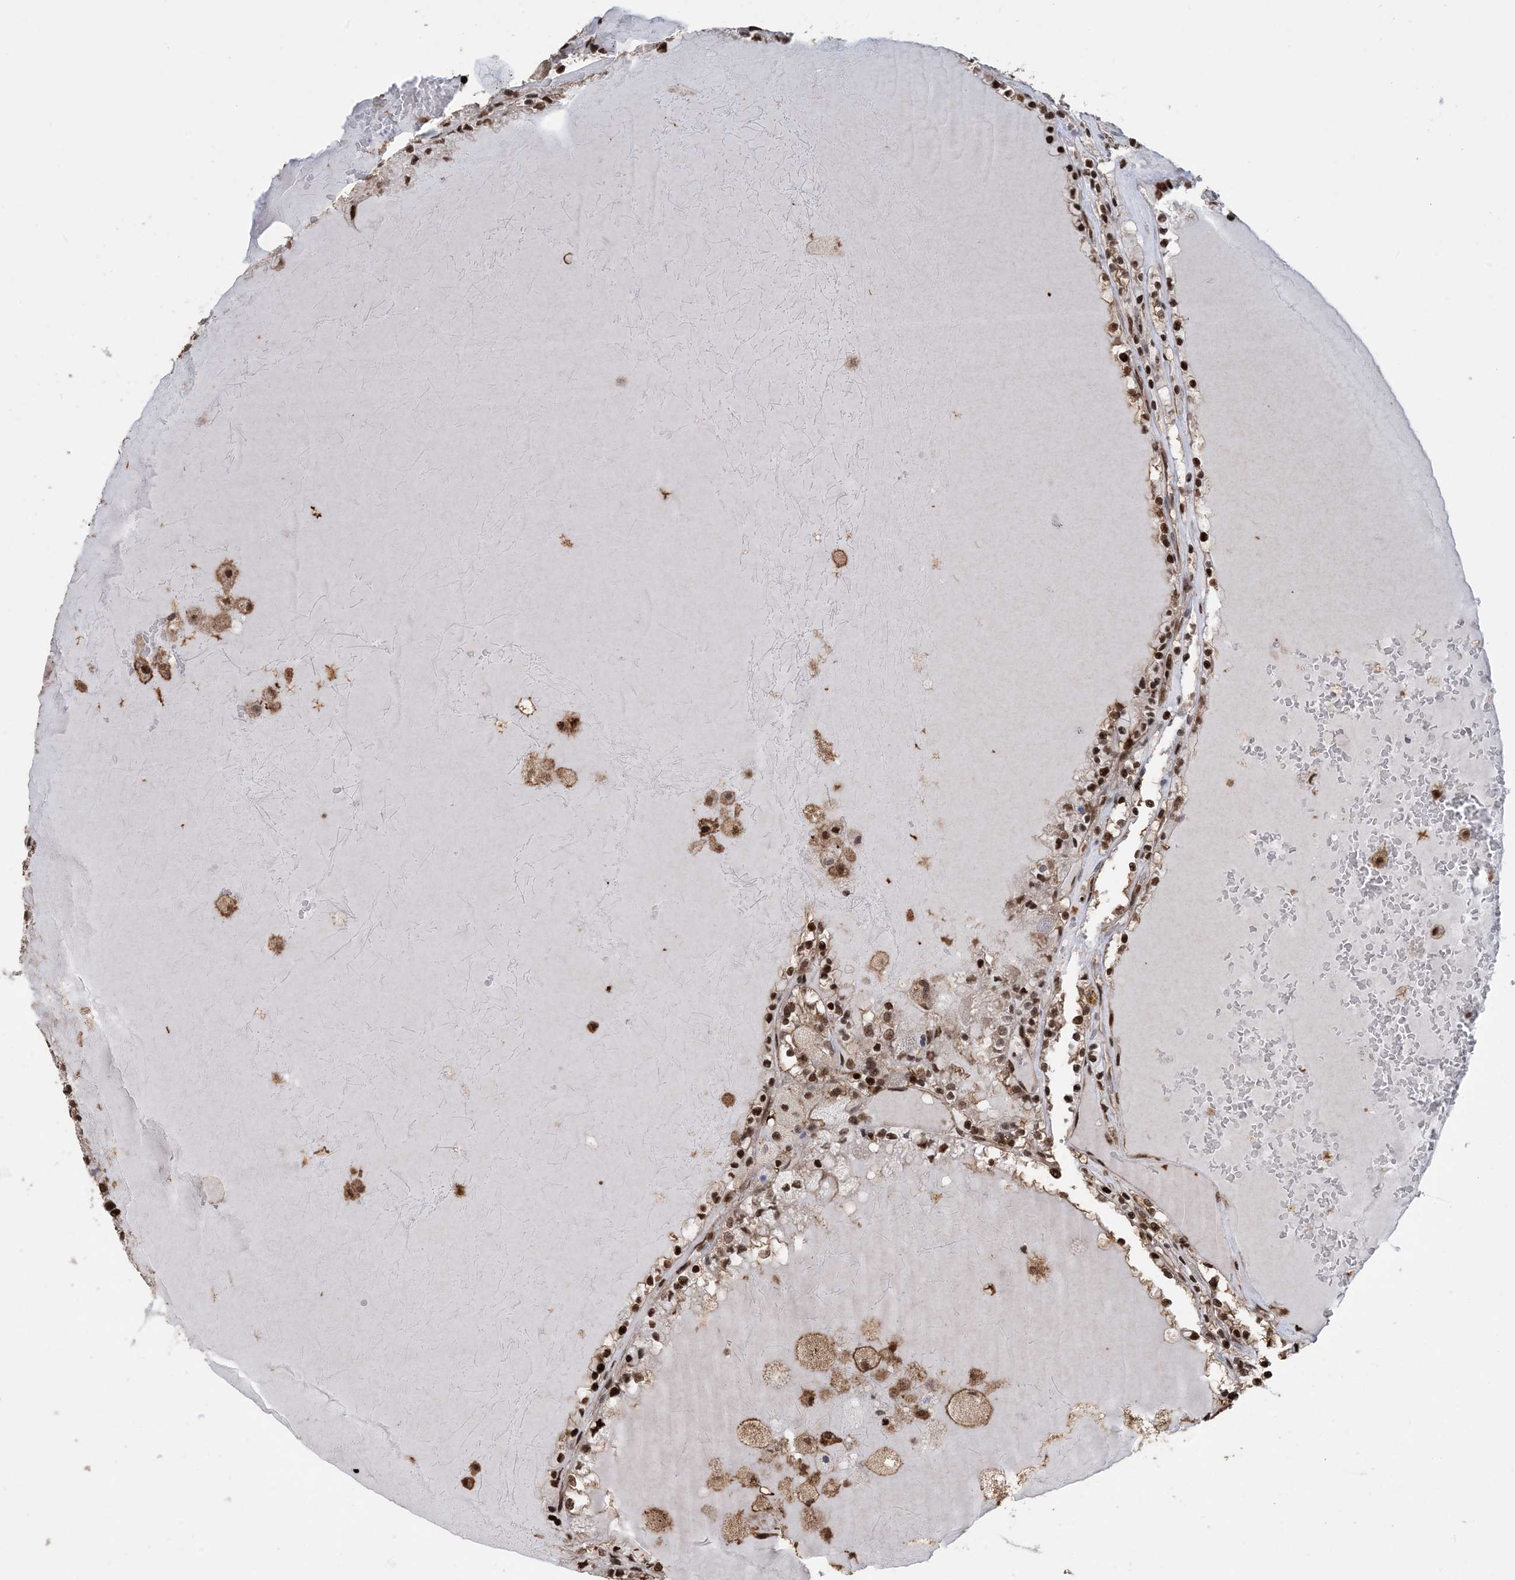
{"staining": {"intensity": "strong", "quantity": ">75%", "location": "cytoplasmic/membranous,nuclear"}, "tissue": "renal cancer", "cell_type": "Tumor cells", "image_type": "cancer", "snomed": [{"axis": "morphology", "description": "Adenocarcinoma, NOS"}, {"axis": "topography", "description": "Kidney"}], "caption": "This is a histology image of immunohistochemistry (IHC) staining of renal adenocarcinoma, which shows strong positivity in the cytoplasmic/membranous and nuclear of tumor cells.", "gene": "HSPA1A", "patient": {"sex": "female", "age": 56}}